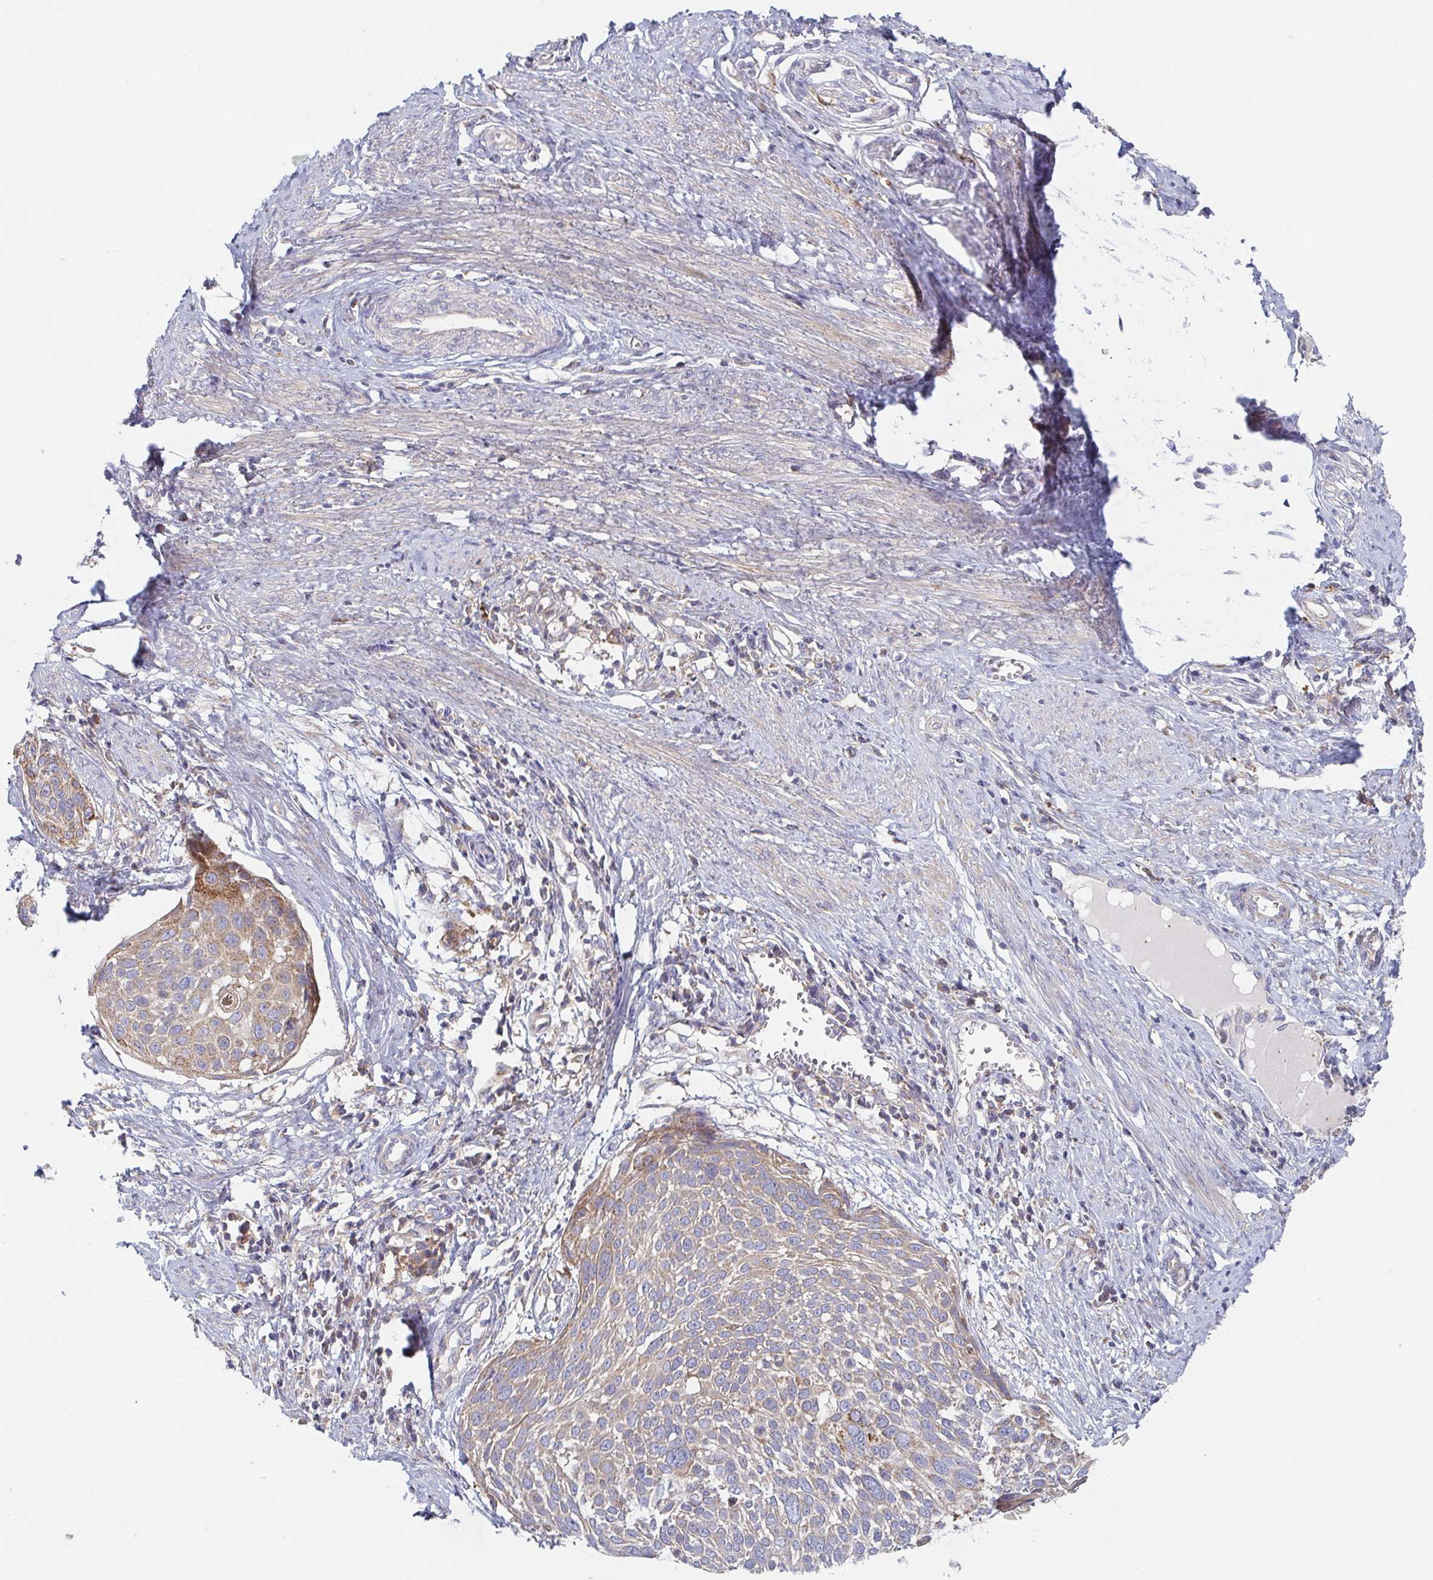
{"staining": {"intensity": "weak", "quantity": ">75%", "location": "cytoplasmic/membranous"}, "tissue": "cervical cancer", "cell_type": "Tumor cells", "image_type": "cancer", "snomed": [{"axis": "morphology", "description": "Squamous cell carcinoma, NOS"}, {"axis": "topography", "description": "Cervix"}], "caption": "A brown stain shows weak cytoplasmic/membranous positivity of a protein in human cervical cancer tumor cells.", "gene": "TUFT1", "patient": {"sex": "female", "age": 39}}